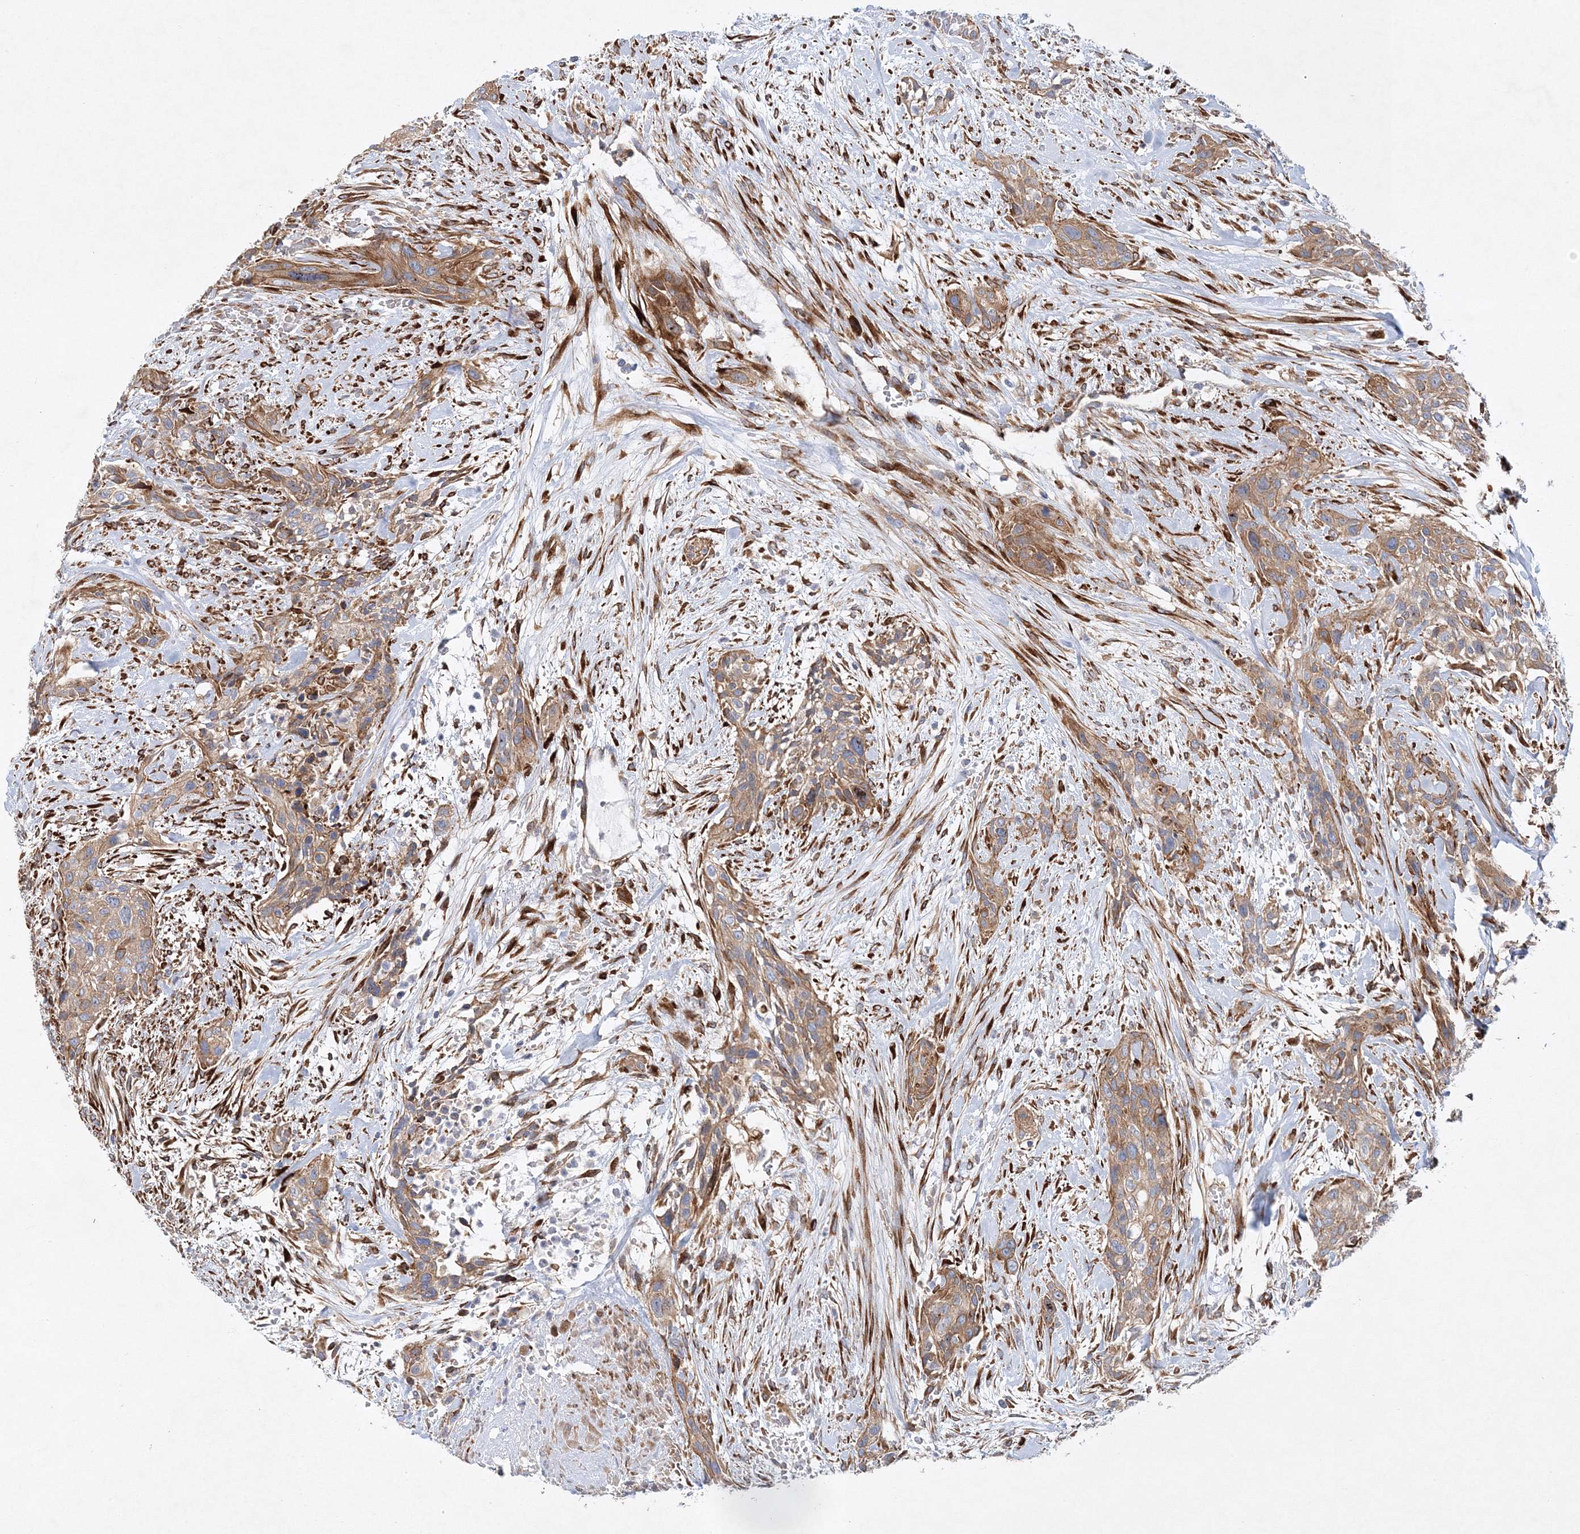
{"staining": {"intensity": "moderate", "quantity": ">75%", "location": "cytoplasmic/membranous"}, "tissue": "urothelial cancer", "cell_type": "Tumor cells", "image_type": "cancer", "snomed": [{"axis": "morphology", "description": "Urothelial carcinoma, High grade"}, {"axis": "topography", "description": "Urinary bladder"}], "caption": "Immunohistochemistry (IHC) photomicrograph of human urothelial carcinoma (high-grade) stained for a protein (brown), which displays medium levels of moderate cytoplasmic/membranous positivity in about >75% of tumor cells.", "gene": "ZFYVE16", "patient": {"sex": "male", "age": 35}}